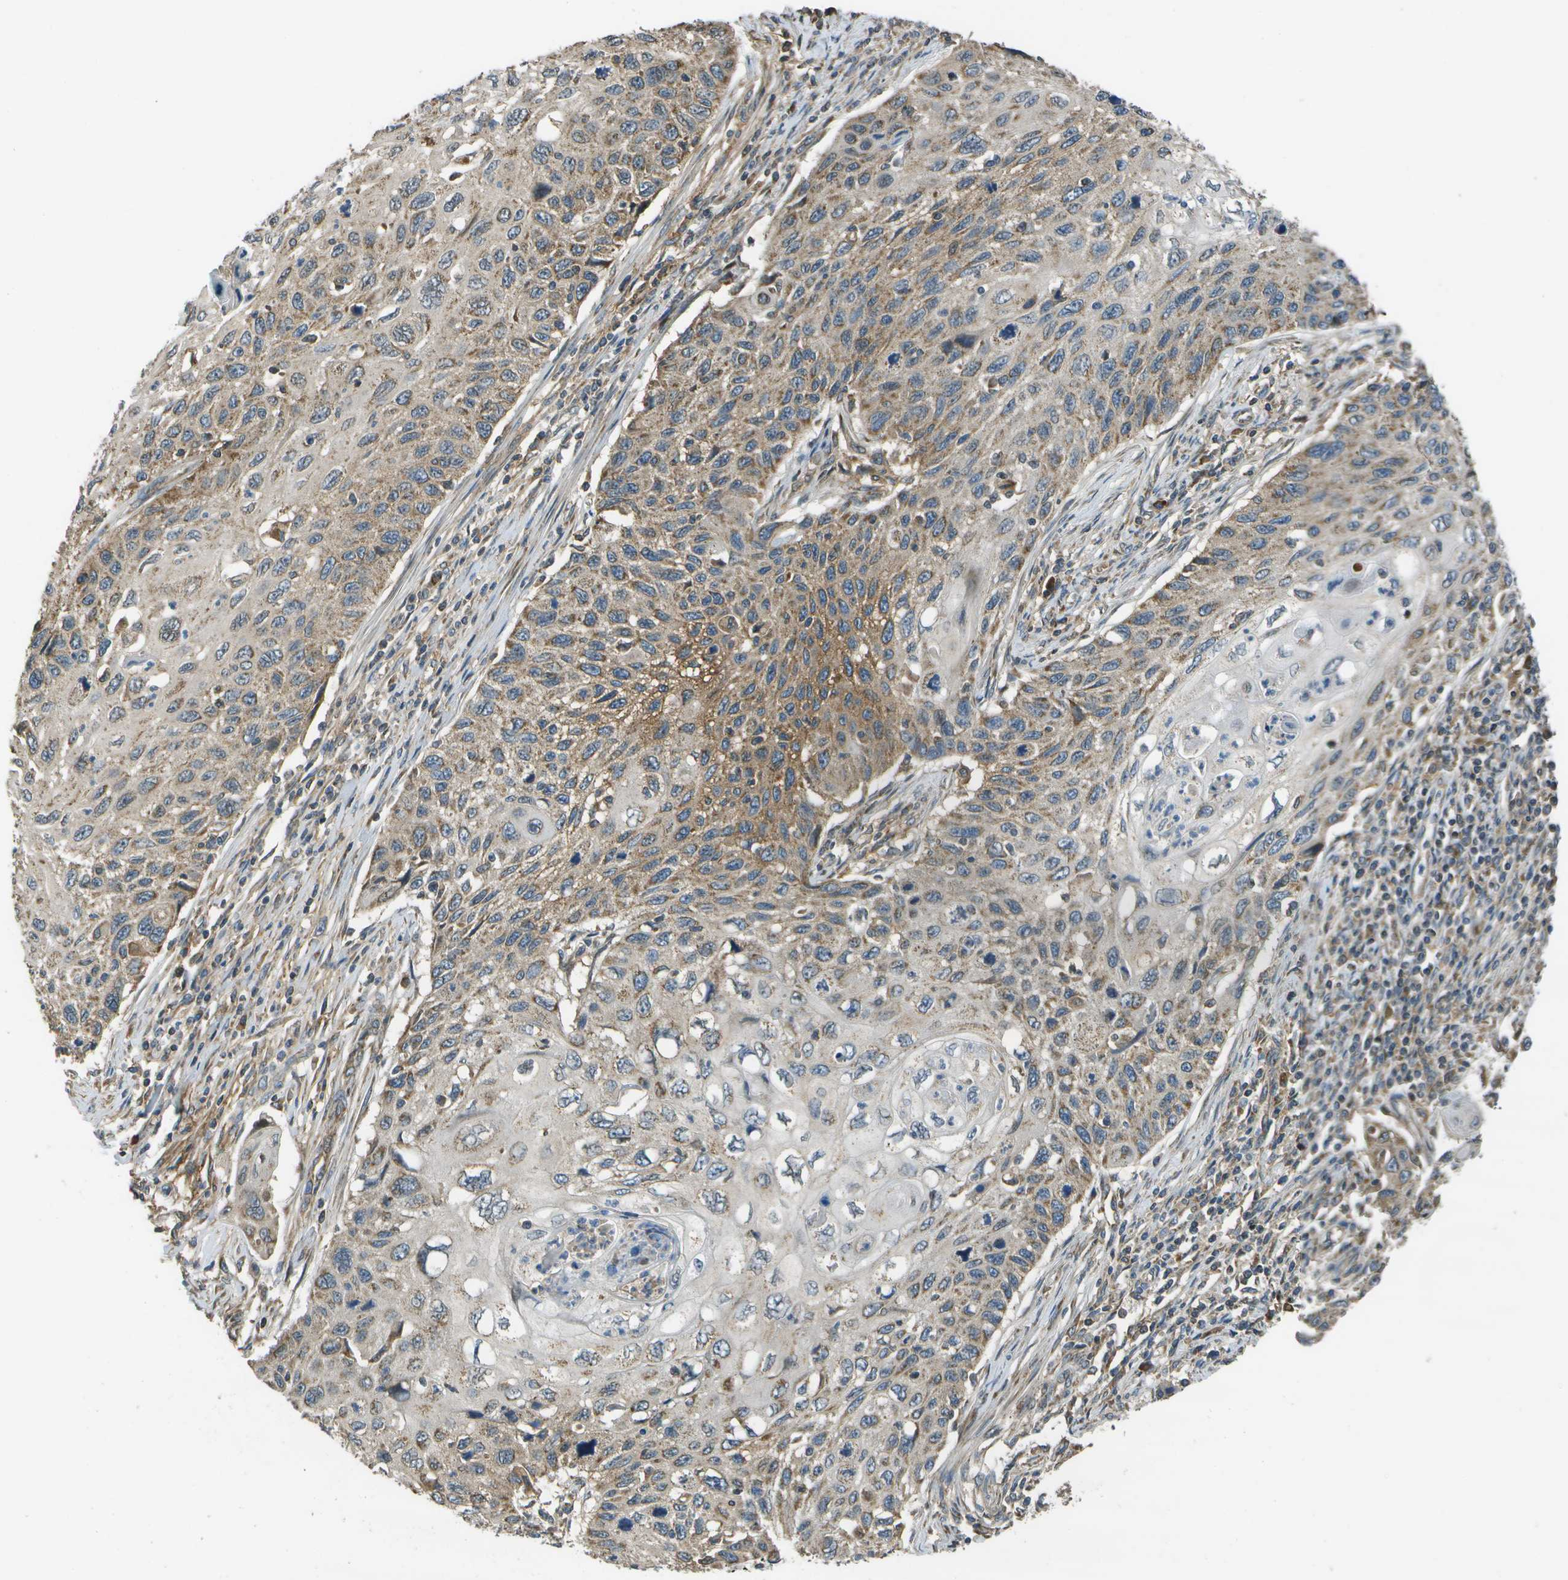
{"staining": {"intensity": "moderate", "quantity": "25%-75%", "location": "cytoplasmic/membranous"}, "tissue": "cervical cancer", "cell_type": "Tumor cells", "image_type": "cancer", "snomed": [{"axis": "morphology", "description": "Squamous cell carcinoma, NOS"}, {"axis": "topography", "description": "Cervix"}], "caption": "Moderate cytoplasmic/membranous expression for a protein is seen in approximately 25%-75% of tumor cells of squamous cell carcinoma (cervical) using IHC.", "gene": "HFE", "patient": {"sex": "female", "age": 70}}